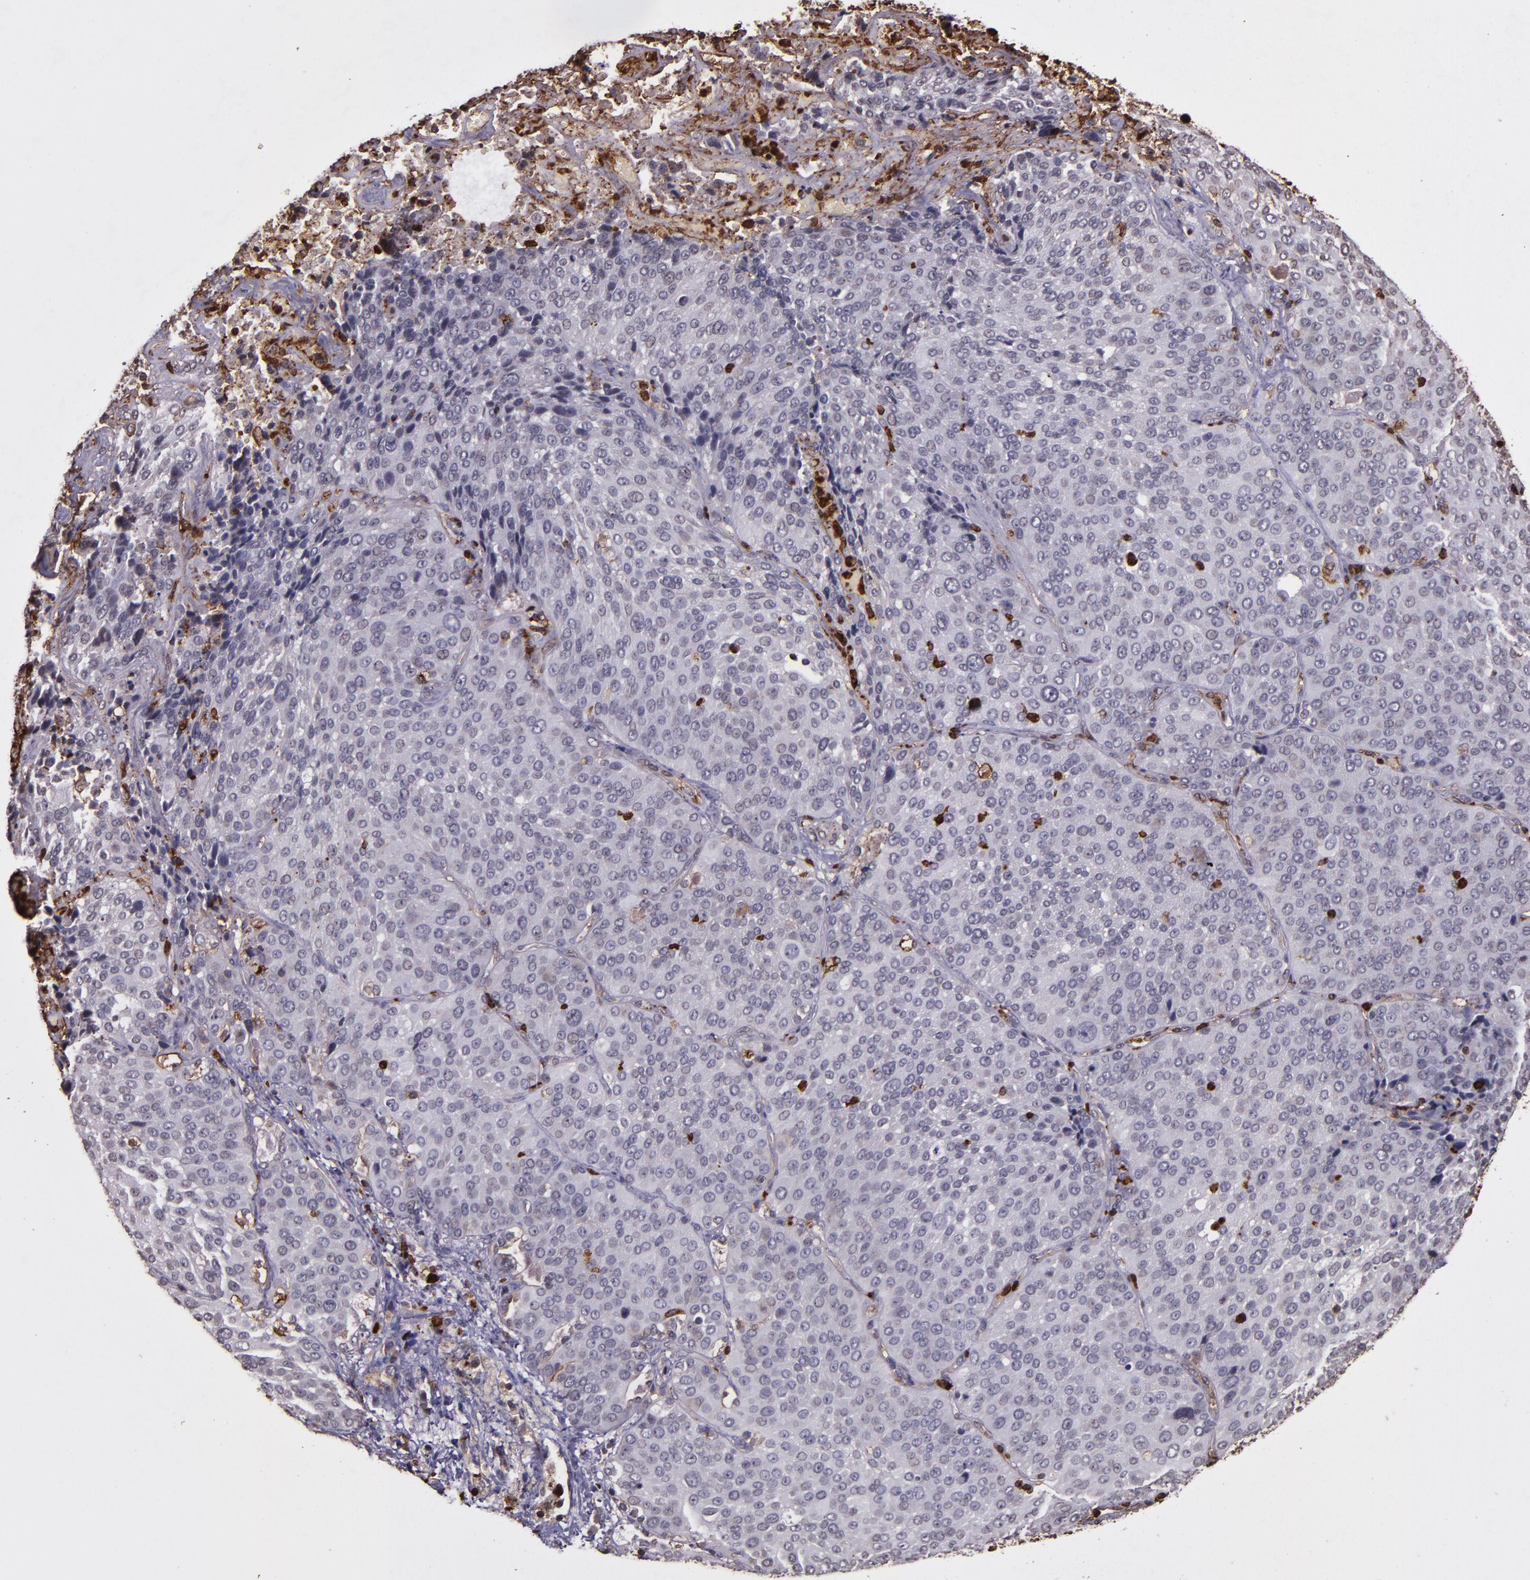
{"staining": {"intensity": "weak", "quantity": "<25%", "location": "cytoplasmic/membranous"}, "tissue": "lung cancer", "cell_type": "Tumor cells", "image_type": "cancer", "snomed": [{"axis": "morphology", "description": "Squamous cell carcinoma, NOS"}, {"axis": "topography", "description": "Lung"}], "caption": "The histopathology image reveals no significant positivity in tumor cells of lung cancer.", "gene": "SLC2A3", "patient": {"sex": "male", "age": 54}}